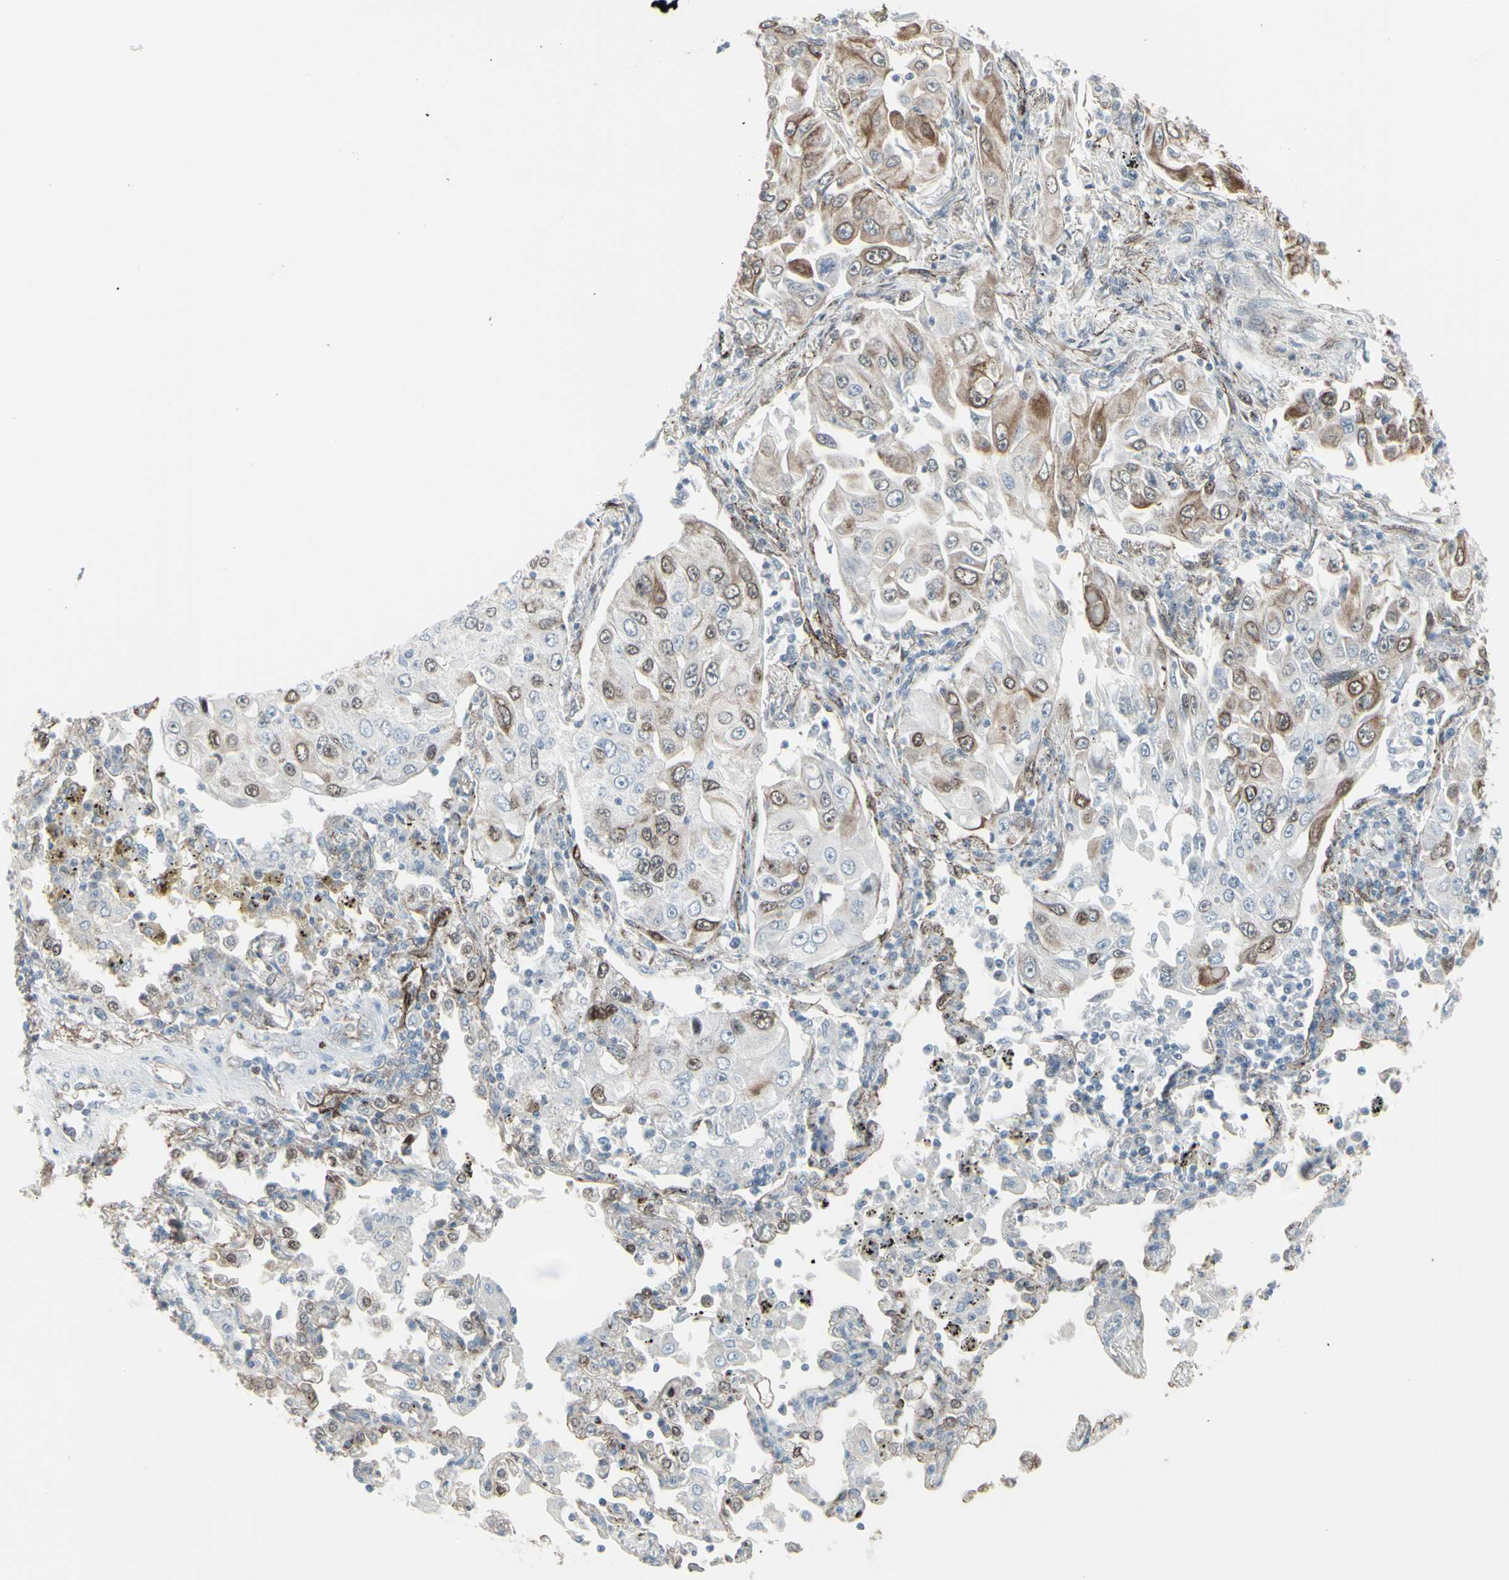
{"staining": {"intensity": "moderate", "quantity": "25%-75%", "location": "none"}, "tissue": "lung cancer", "cell_type": "Tumor cells", "image_type": "cancer", "snomed": [{"axis": "morphology", "description": "Adenocarcinoma, NOS"}, {"axis": "topography", "description": "Lung"}], "caption": "Lung cancer stained with a protein marker demonstrates moderate staining in tumor cells.", "gene": "GJA1", "patient": {"sex": "male", "age": 84}}